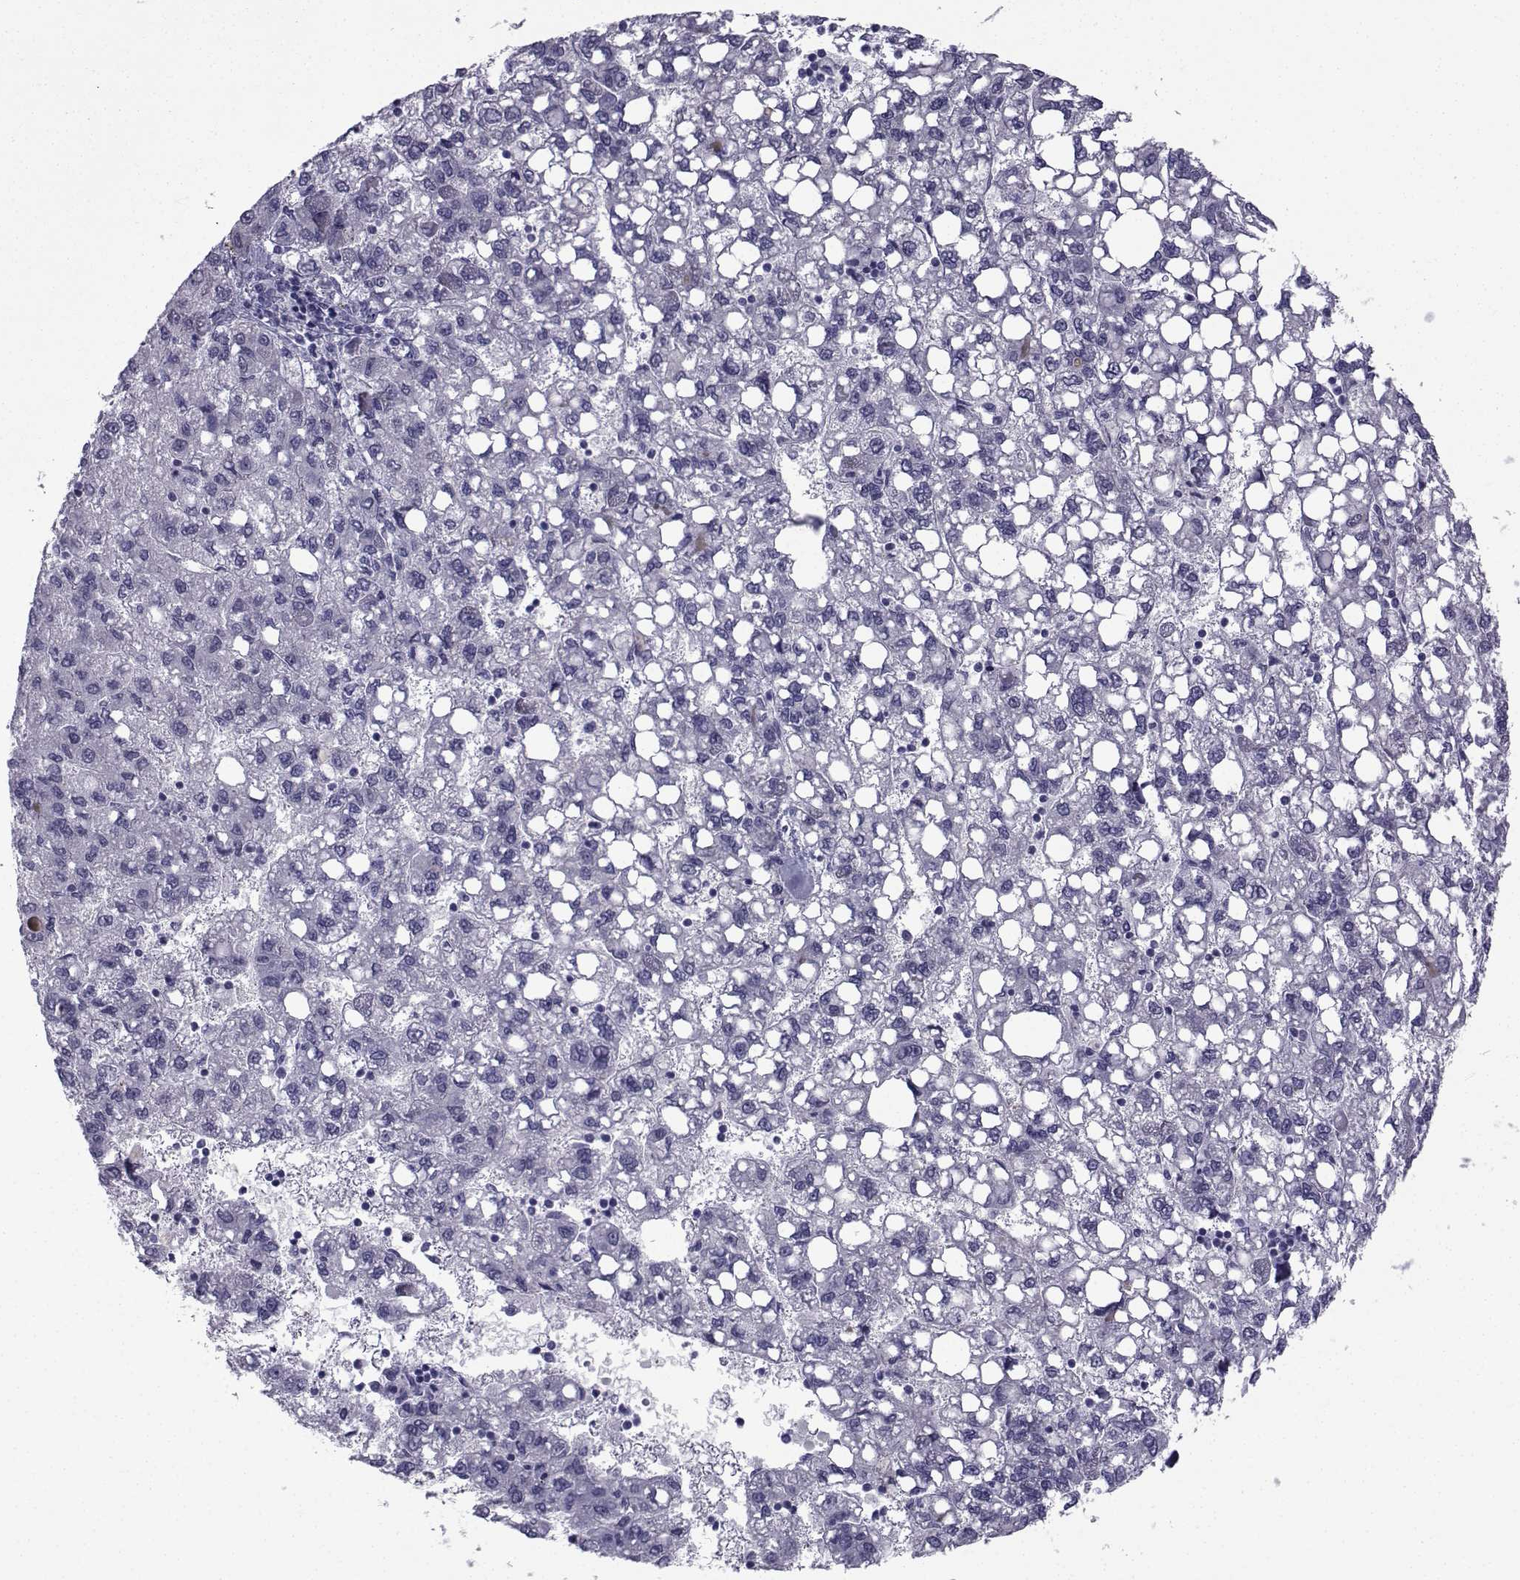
{"staining": {"intensity": "negative", "quantity": "none", "location": "none"}, "tissue": "liver cancer", "cell_type": "Tumor cells", "image_type": "cancer", "snomed": [{"axis": "morphology", "description": "Carcinoma, Hepatocellular, NOS"}, {"axis": "topography", "description": "Liver"}], "caption": "A micrograph of human liver cancer (hepatocellular carcinoma) is negative for staining in tumor cells.", "gene": "SPANXD", "patient": {"sex": "female", "age": 82}}